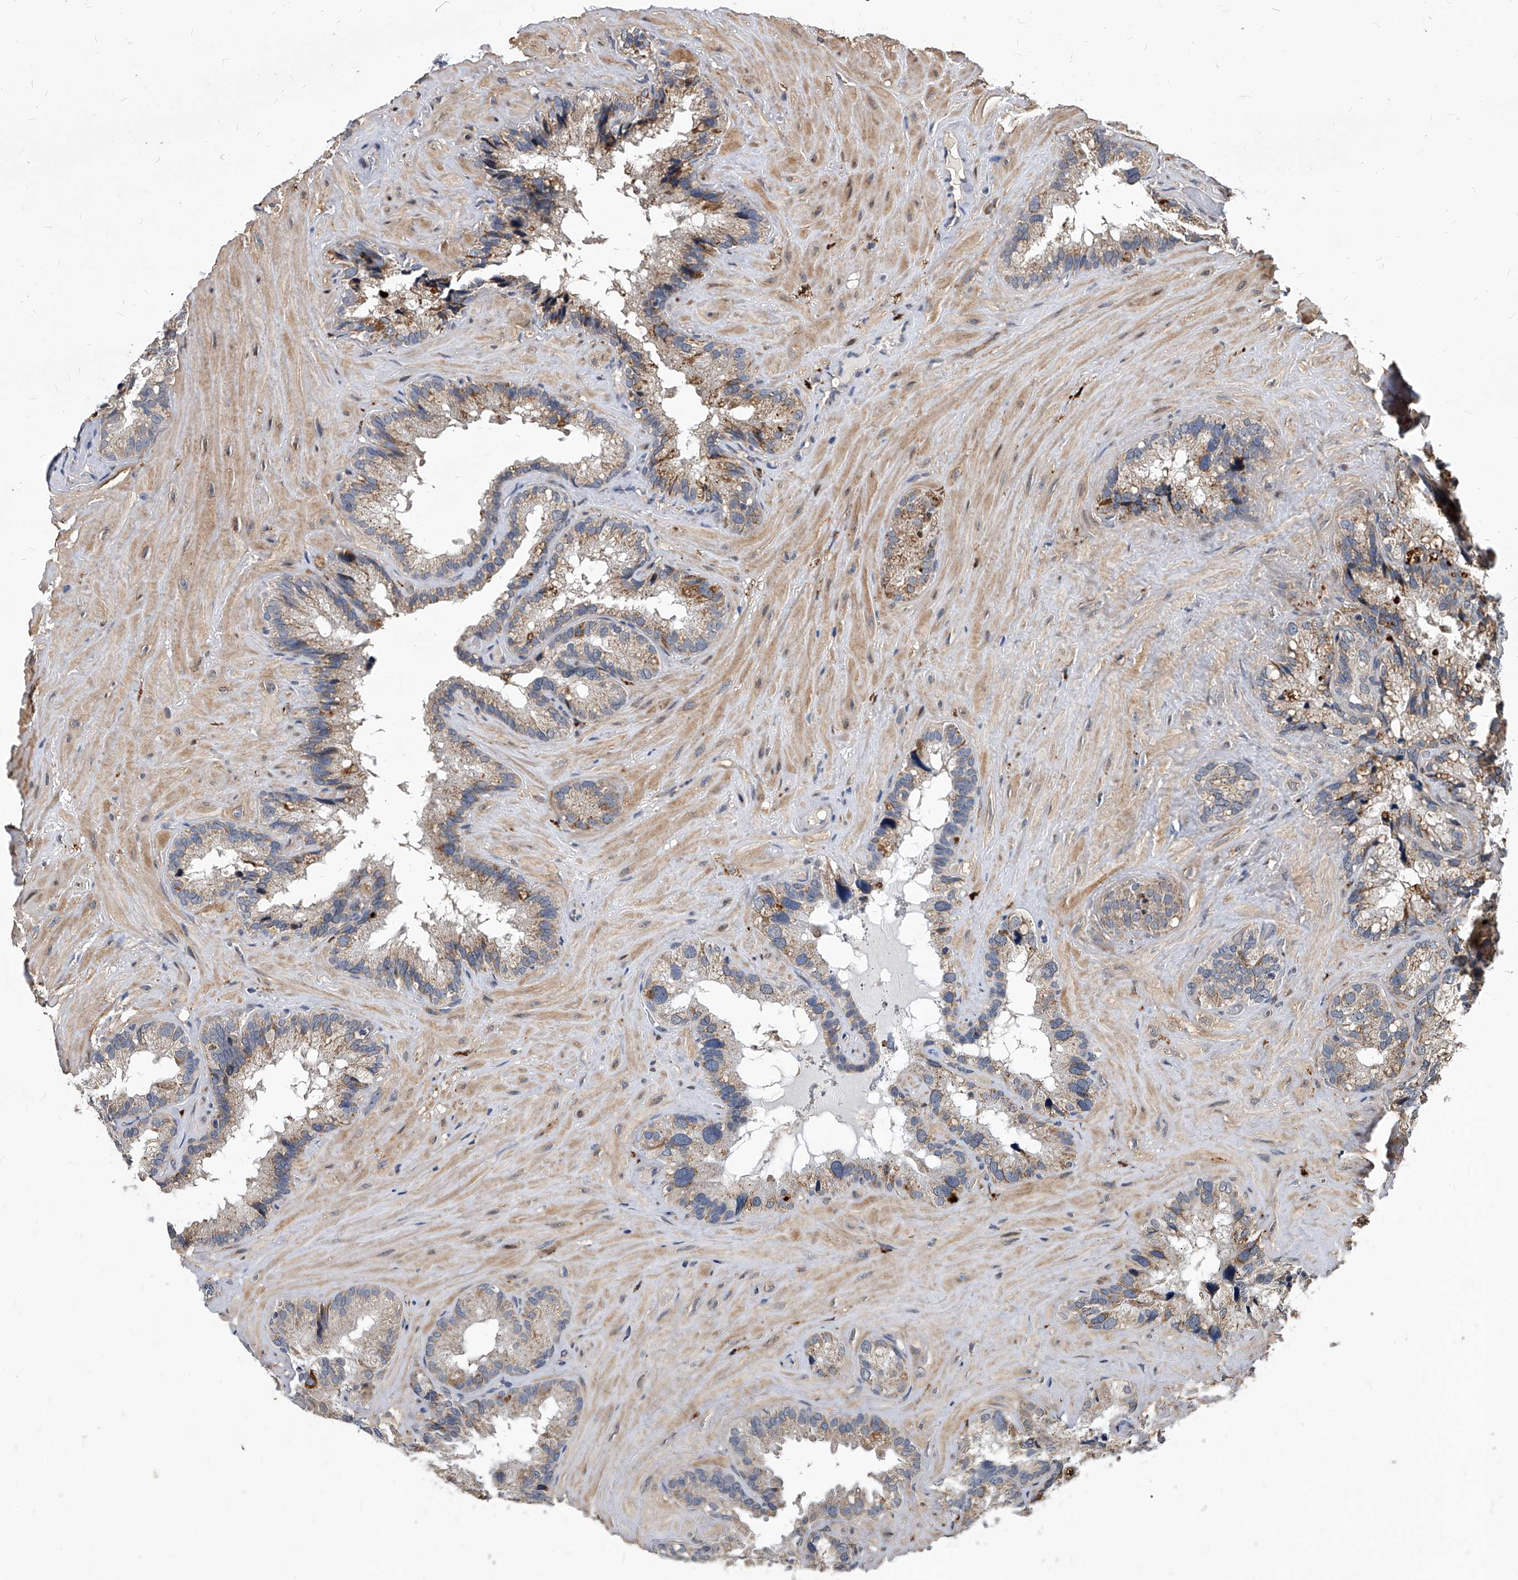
{"staining": {"intensity": "moderate", "quantity": "<25%", "location": "cytoplasmic/membranous"}, "tissue": "seminal vesicle", "cell_type": "Glandular cells", "image_type": "normal", "snomed": [{"axis": "morphology", "description": "Normal tissue, NOS"}, {"axis": "topography", "description": "Prostate"}, {"axis": "topography", "description": "Seminal veicle"}], "caption": "This histopathology image shows immunohistochemistry (IHC) staining of benign seminal vesicle, with low moderate cytoplasmic/membranous expression in about <25% of glandular cells.", "gene": "SOBP", "patient": {"sex": "male", "age": 68}}